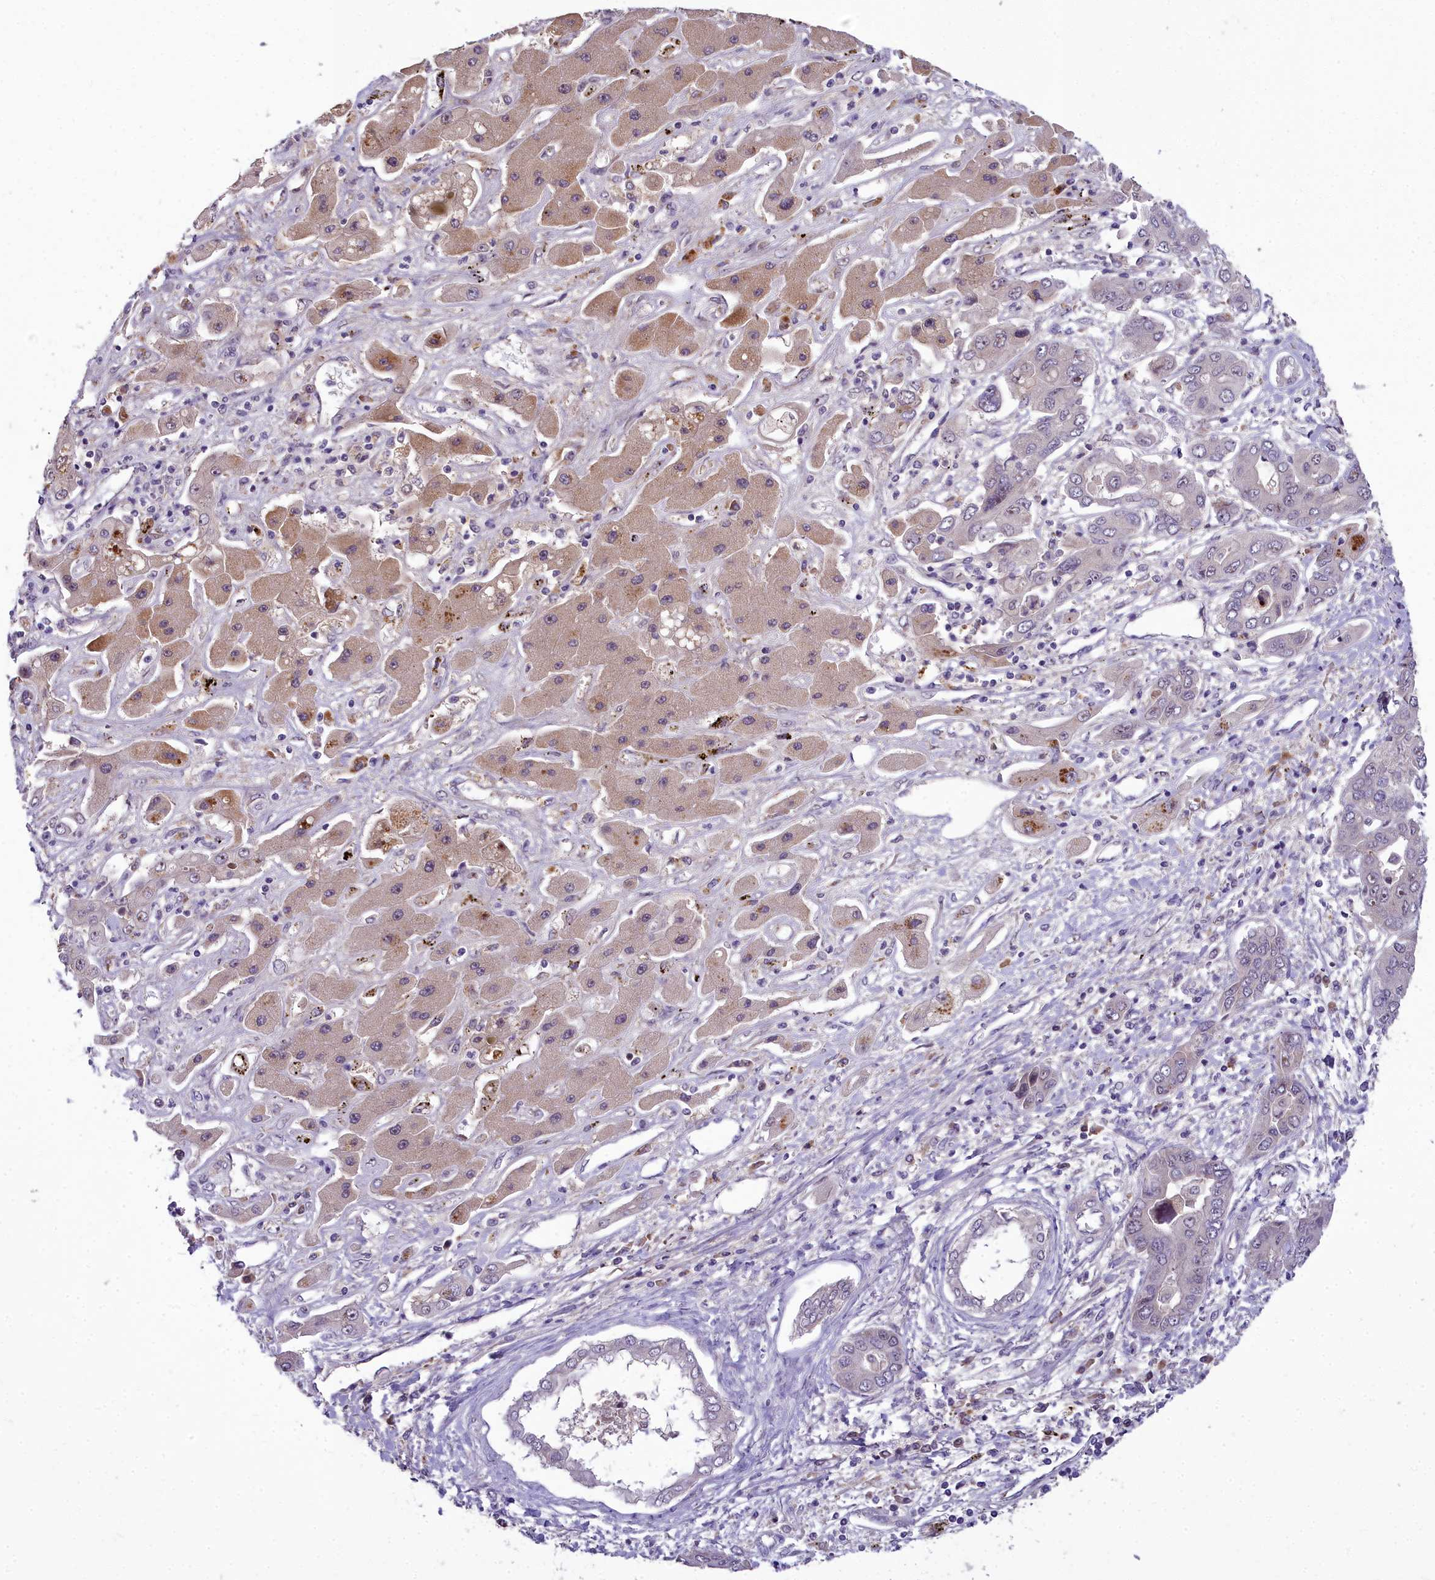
{"staining": {"intensity": "negative", "quantity": "none", "location": "none"}, "tissue": "liver cancer", "cell_type": "Tumor cells", "image_type": "cancer", "snomed": [{"axis": "morphology", "description": "Cholangiocarcinoma"}, {"axis": "topography", "description": "Liver"}], "caption": "High magnification brightfield microscopy of cholangiocarcinoma (liver) stained with DAB (3,3'-diaminobenzidine) (brown) and counterstained with hematoxylin (blue): tumor cells show no significant expression.", "gene": "ZNF333", "patient": {"sex": "male", "age": 67}}